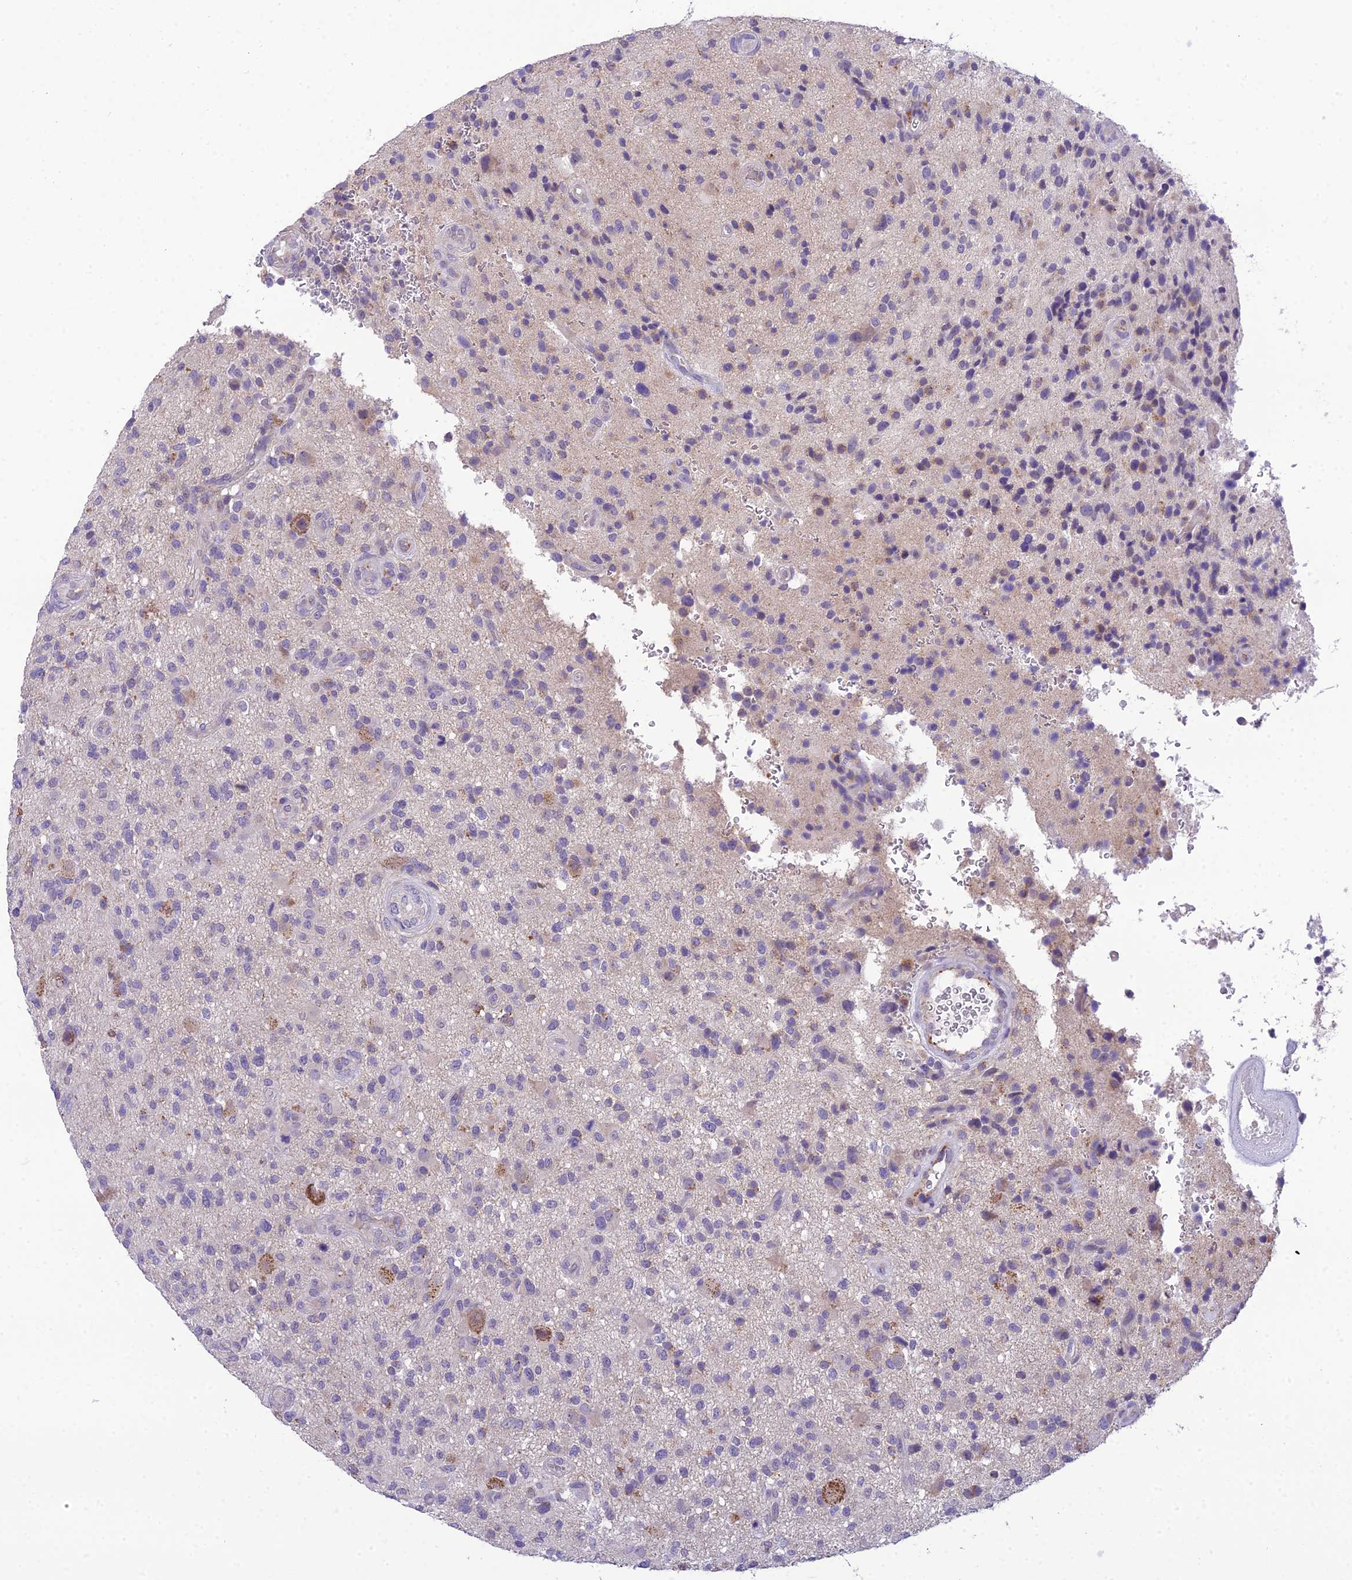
{"staining": {"intensity": "negative", "quantity": "none", "location": "none"}, "tissue": "glioma", "cell_type": "Tumor cells", "image_type": "cancer", "snomed": [{"axis": "morphology", "description": "Glioma, malignant, High grade"}, {"axis": "topography", "description": "Brain"}], "caption": "There is no significant positivity in tumor cells of high-grade glioma (malignant).", "gene": "MIIP", "patient": {"sex": "male", "age": 47}}